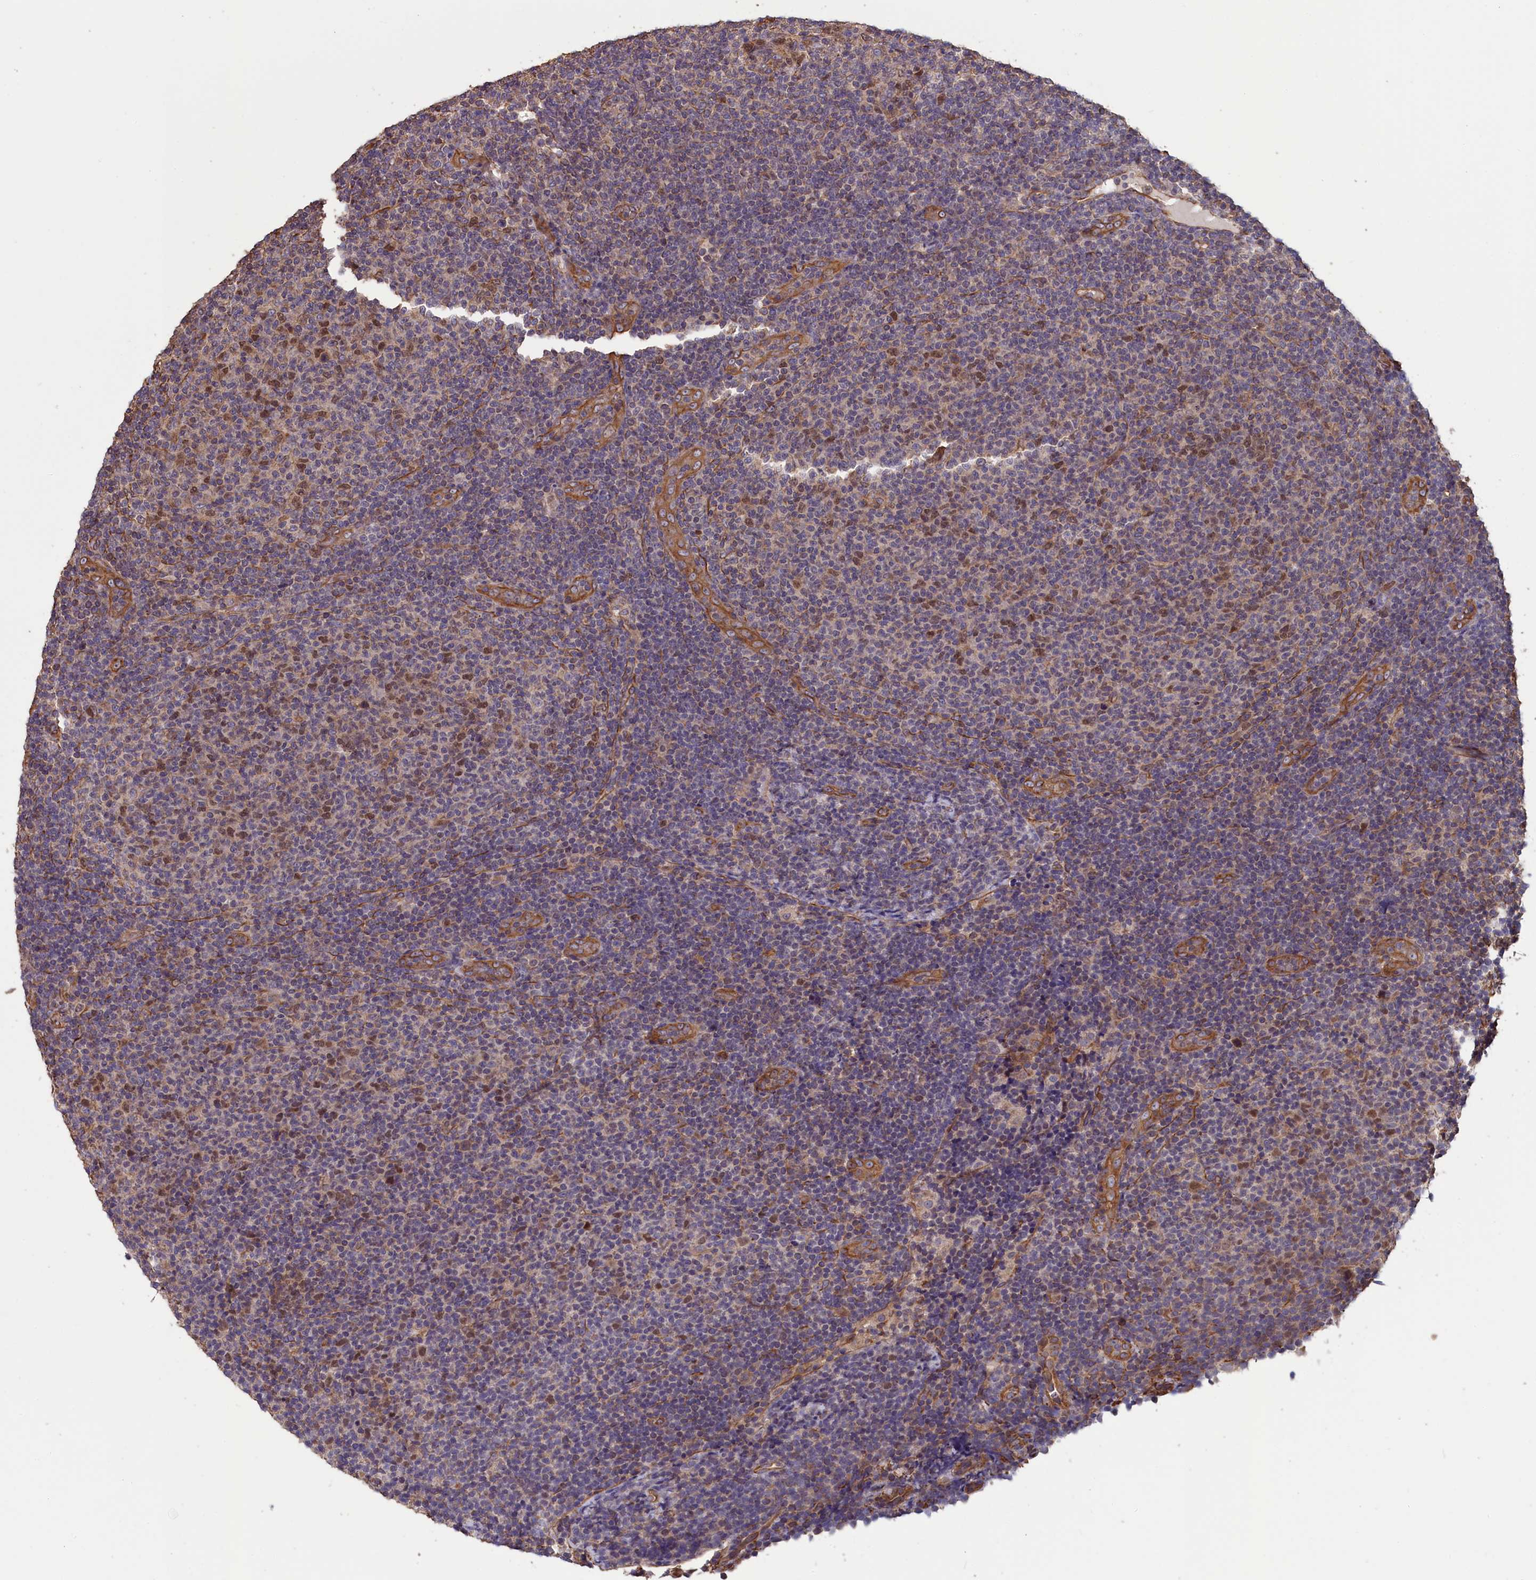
{"staining": {"intensity": "negative", "quantity": "none", "location": "none"}, "tissue": "lymphoma", "cell_type": "Tumor cells", "image_type": "cancer", "snomed": [{"axis": "morphology", "description": "Malignant lymphoma, non-Hodgkin's type, Low grade"}, {"axis": "topography", "description": "Lymph node"}], "caption": "This is an immunohistochemistry image of human low-grade malignant lymphoma, non-Hodgkin's type. There is no expression in tumor cells.", "gene": "DAPK3", "patient": {"sex": "male", "age": 66}}